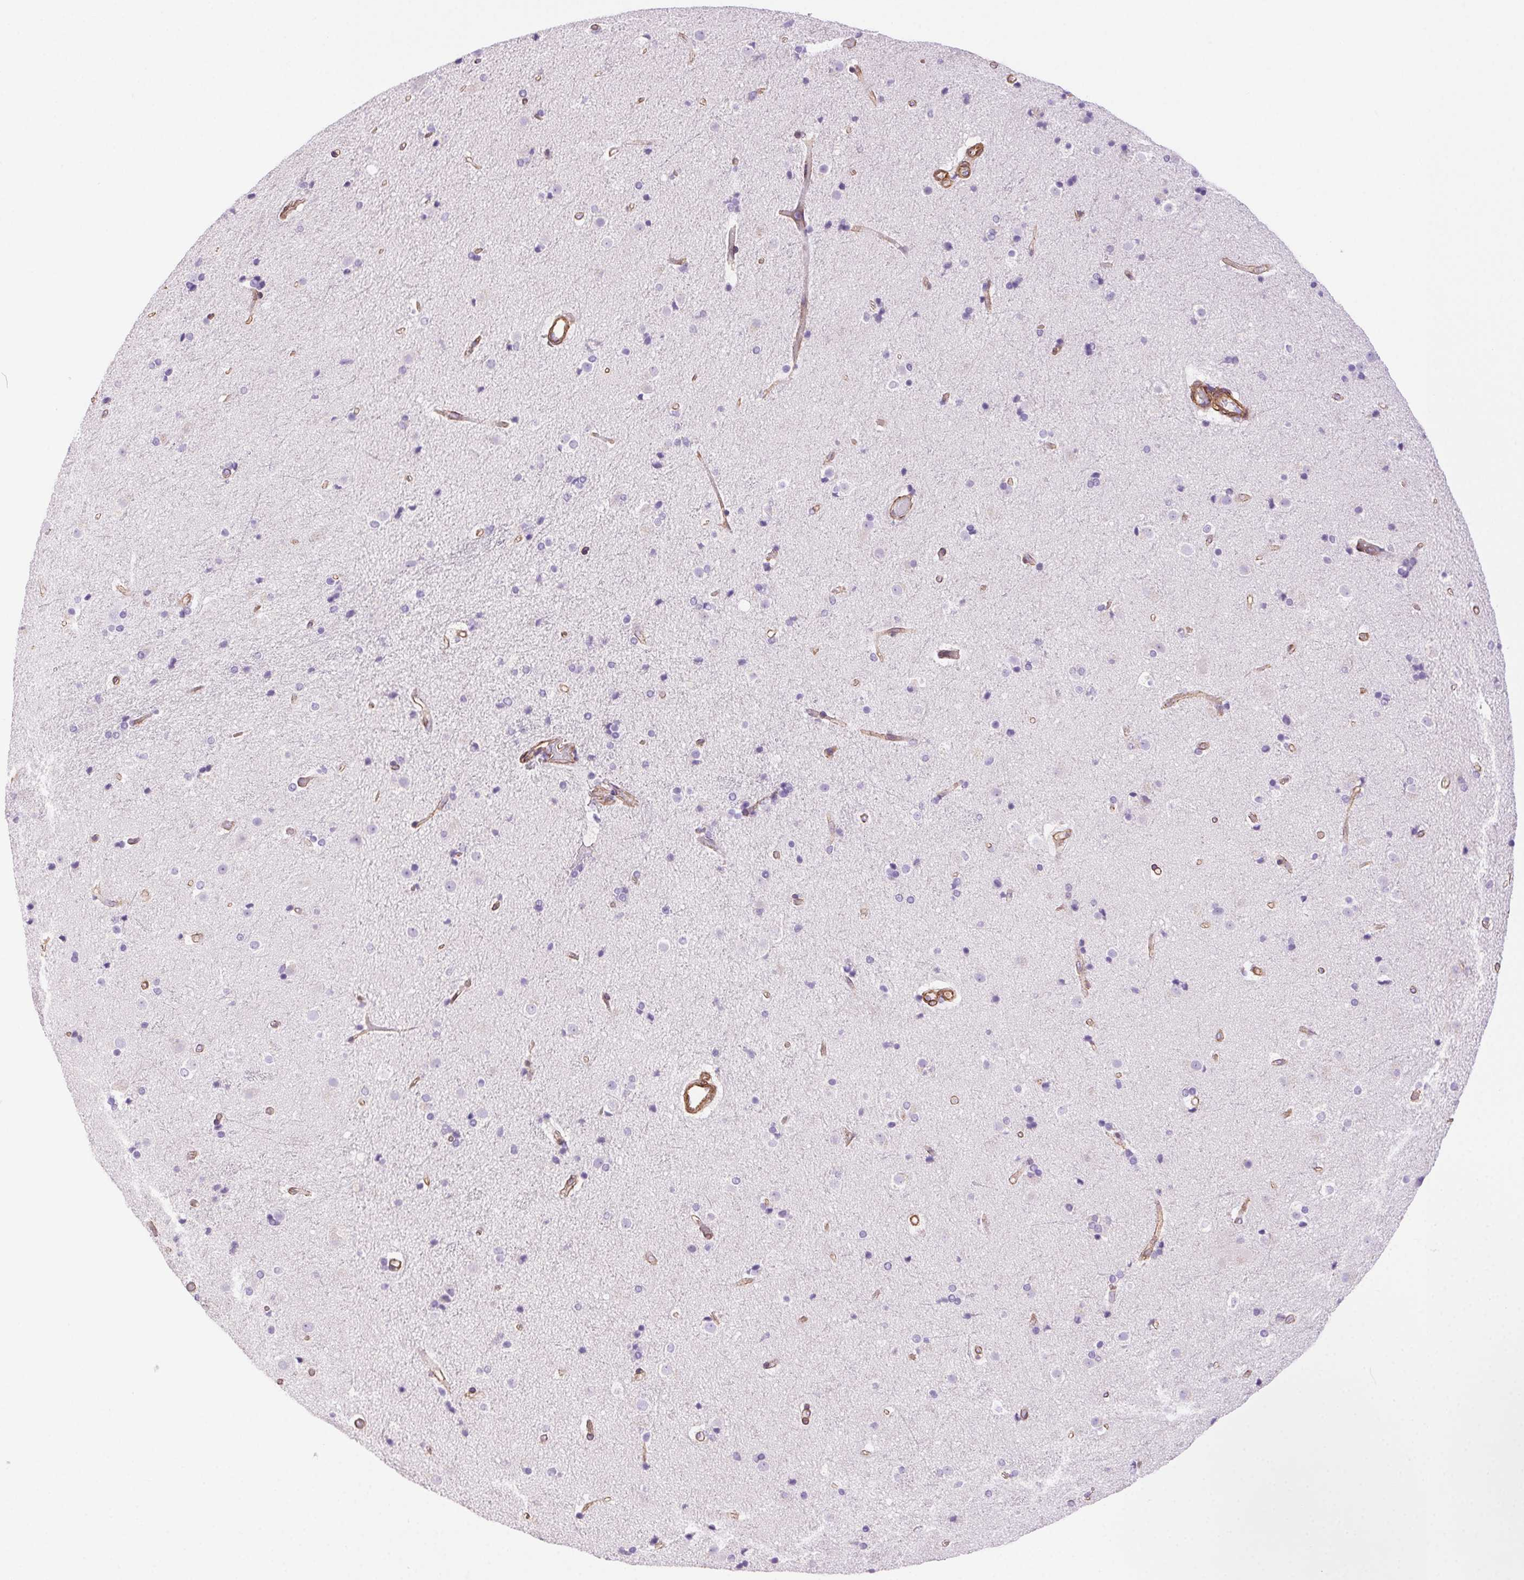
{"staining": {"intensity": "negative", "quantity": "none", "location": "none"}, "tissue": "caudate", "cell_type": "Glial cells", "image_type": "normal", "snomed": [{"axis": "morphology", "description": "Normal tissue, NOS"}, {"axis": "topography", "description": "Lateral ventricle wall"}], "caption": "A micrograph of caudate stained for a protein demonstrates no brown staining in glial cells.", "gene": "SHCBP1L", "patient": {"sex": "female", "age": 71}}